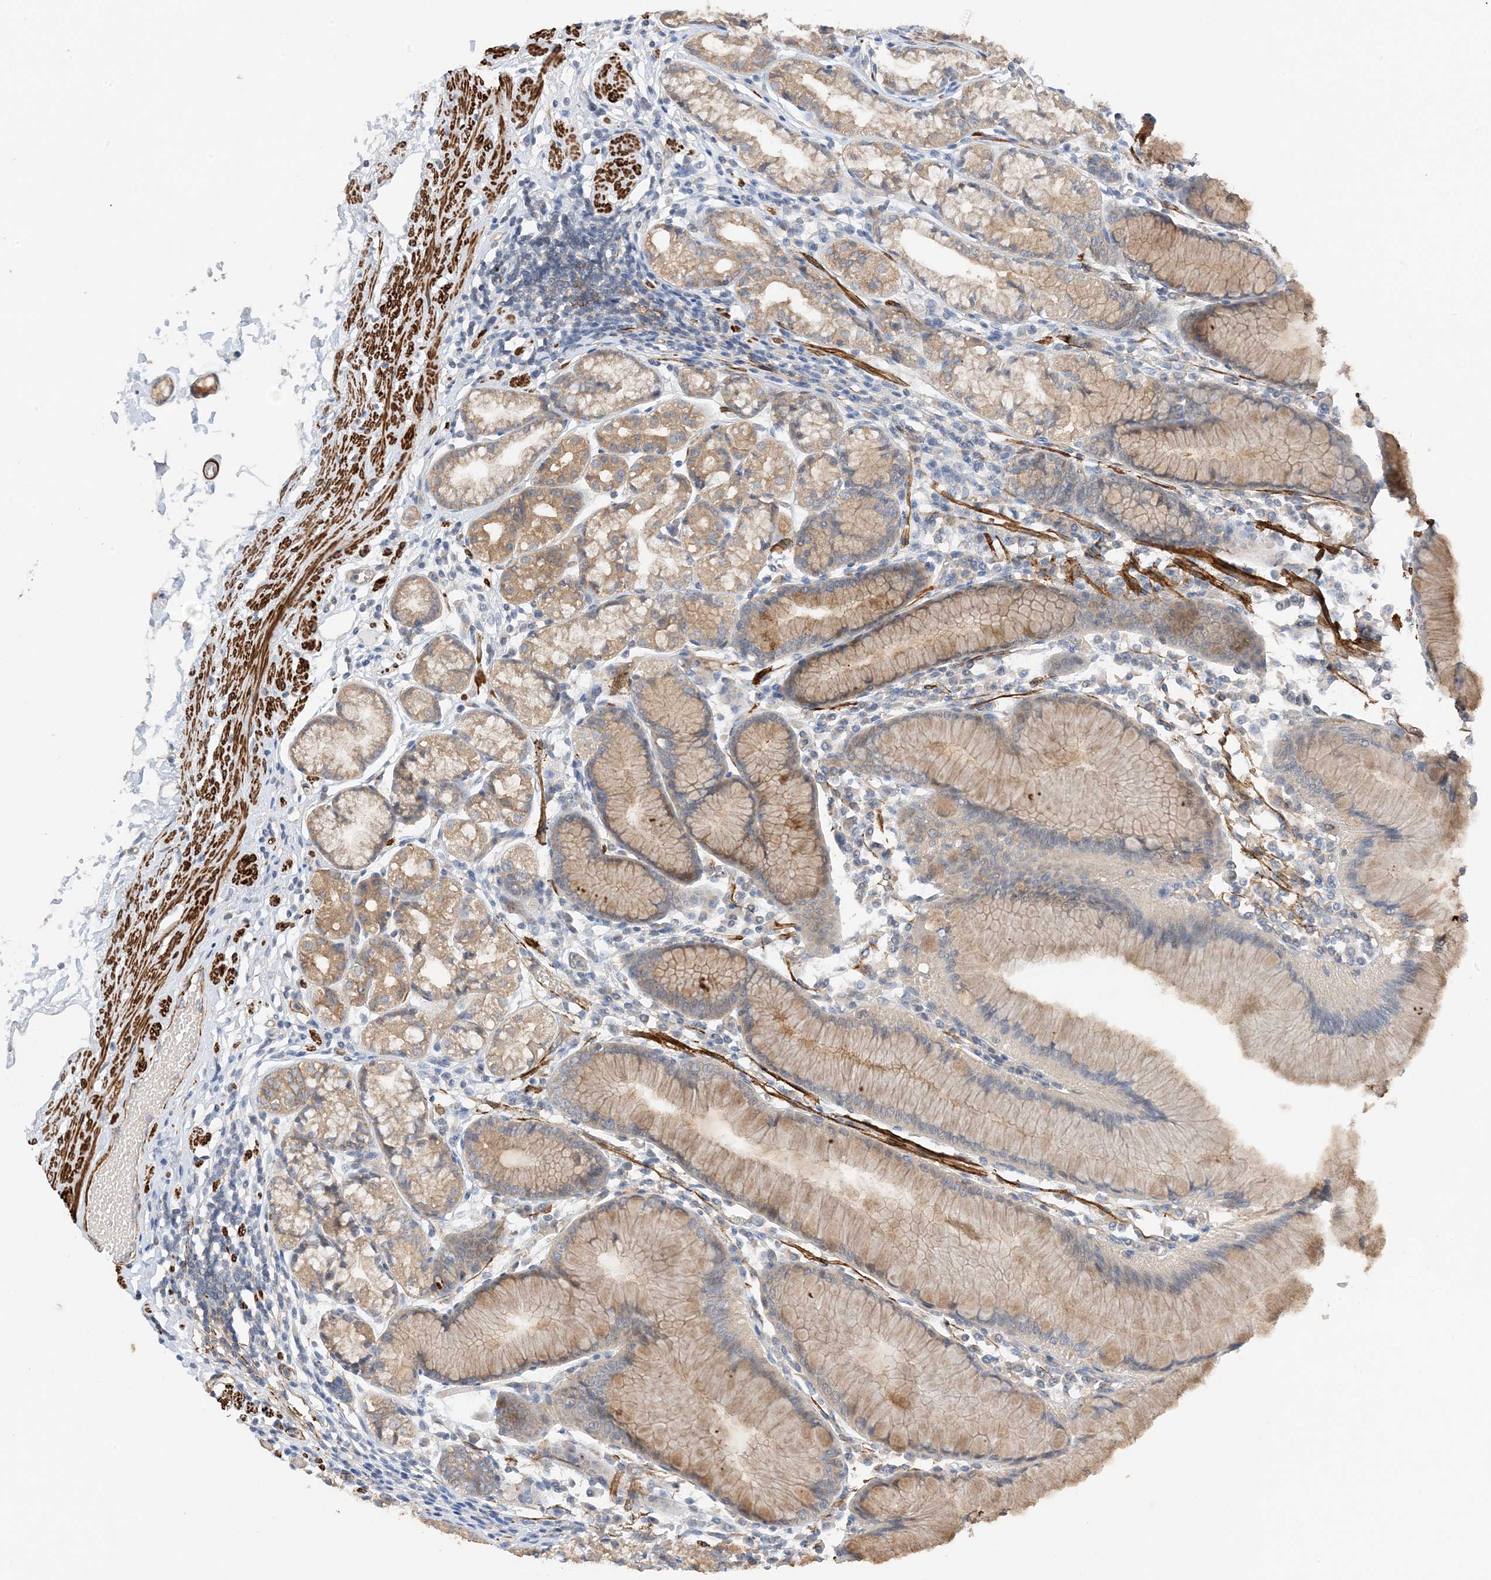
{"staining": {"intensity": "moderate", "quantity": ">75%", "location": "cytoplasmic/membranous"}, "tissue": "stomach", "cell_type": "Glandular cells", "image_type": "normal", "snomed": [{"axis": "morphology", "description": "Normal tissue, NOS"}, {"axis": "topography", "description": "Stomach"}], "caption": "Immunohistochemical staining of unremarkable stomach reveals >75% levels of moderate cytoplasmic/membranous protein positivity in approximately >75% of glandular cells.", "gene": "KIFBP", "patient": {"sex": "female", "age": 57}}